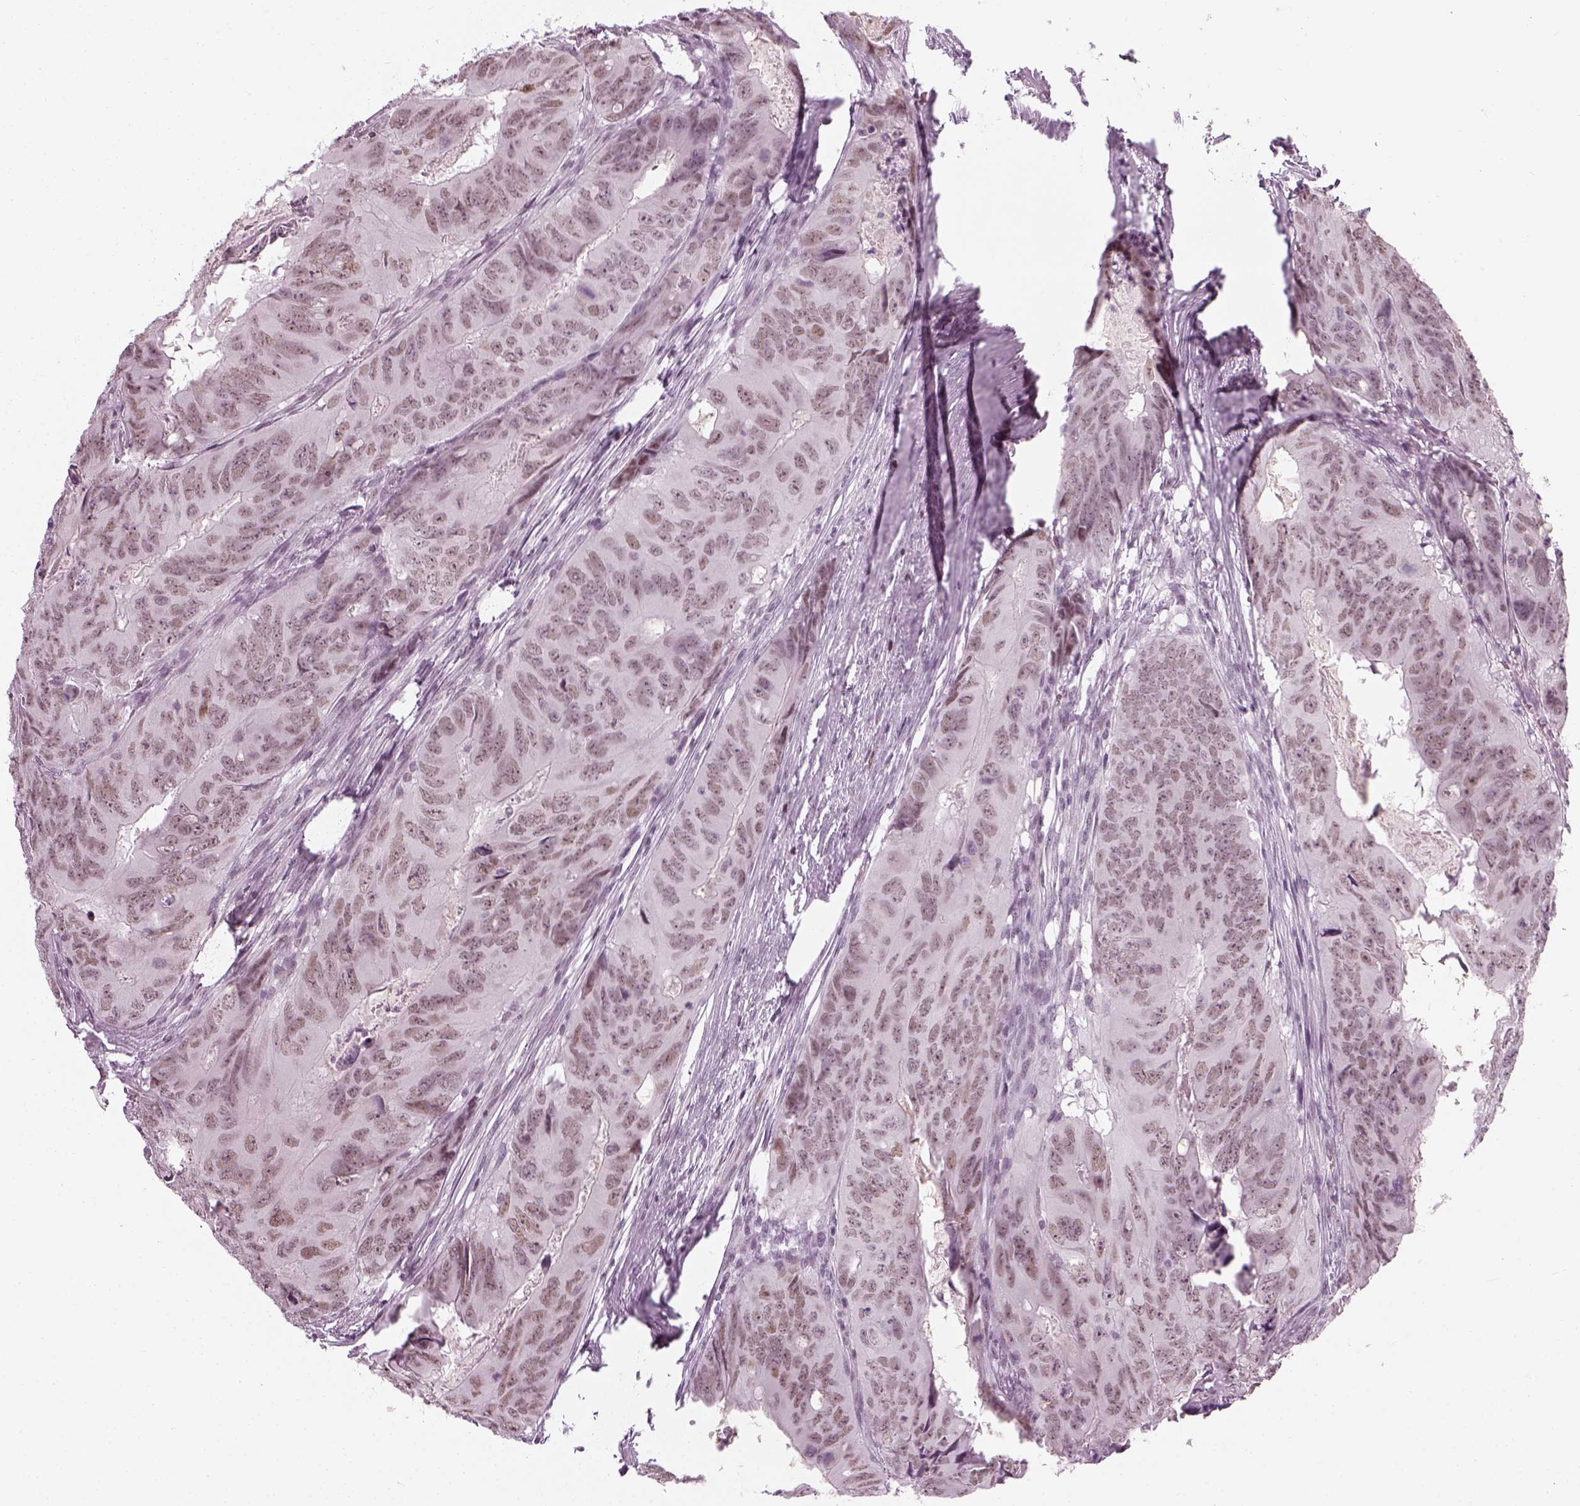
{"staining": {"intensity": "weak", "quantity": "<25%", "location": "nuclear"}, "tissue": "colorectal cancer", "cell_type": "Tumor cells", "image_type": "cancer", "snomed": [{"axis": "morphology", "description": "Adenocarcinoma, NOS"}, {"axis": "topography", "description": "Colon"}], "caption": "IHC image of adenocarcinoma (colorectal) stained for a protein (brown), which displays no expression in tumor cells. (Stains: DAB (3,3'-diaminobenzidine) immunohistochemistry with hematoxylin counter stain, Microscopy: brightfield microscopy at high magnification).", "gene": "KCNG2", "patient": {"sex": "male", "age": 79}}